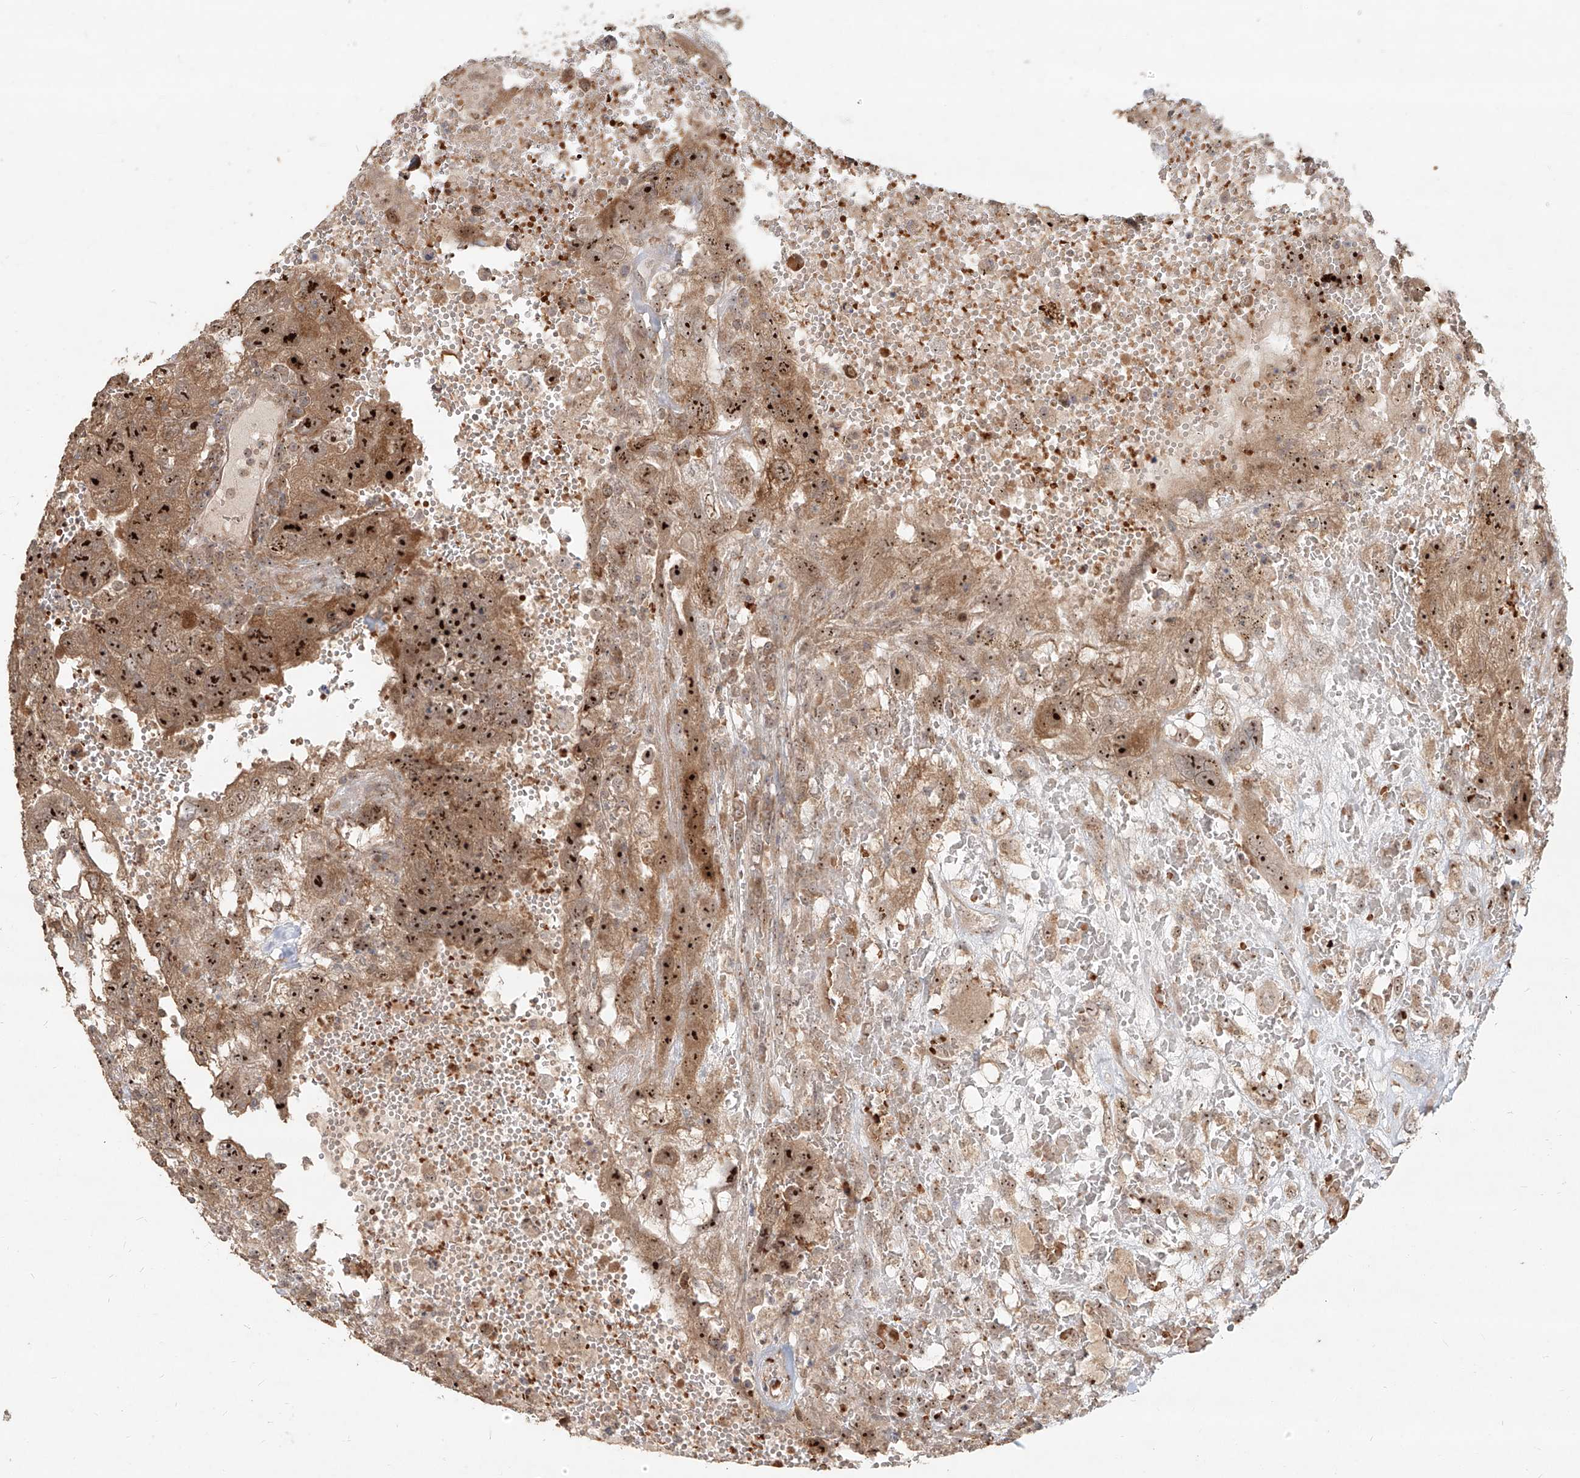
{"staining": {"intensity": "strong", "quantity": ">75%", "location": "cytoplasmic/membranous,nuclear"}, "tissue": "testis cancer", "cell_type": "Tumor cells", "image_type": "cancer", "snomed": [{"axis": "morphology", "description": "Carcinoma, Embryonal, NOS"}, {"axis": "topography", "description": "Testis"}], "caption": "Approximately >75% of tumor cells in embryonal carcinoma (testis) exhibit strong cytoplasmic/membranous and nuclear protein staining as visualized by brown immunohistochemical staining.", "gene": "BYSL", "patient": {"sex": "male", "age": 26}}